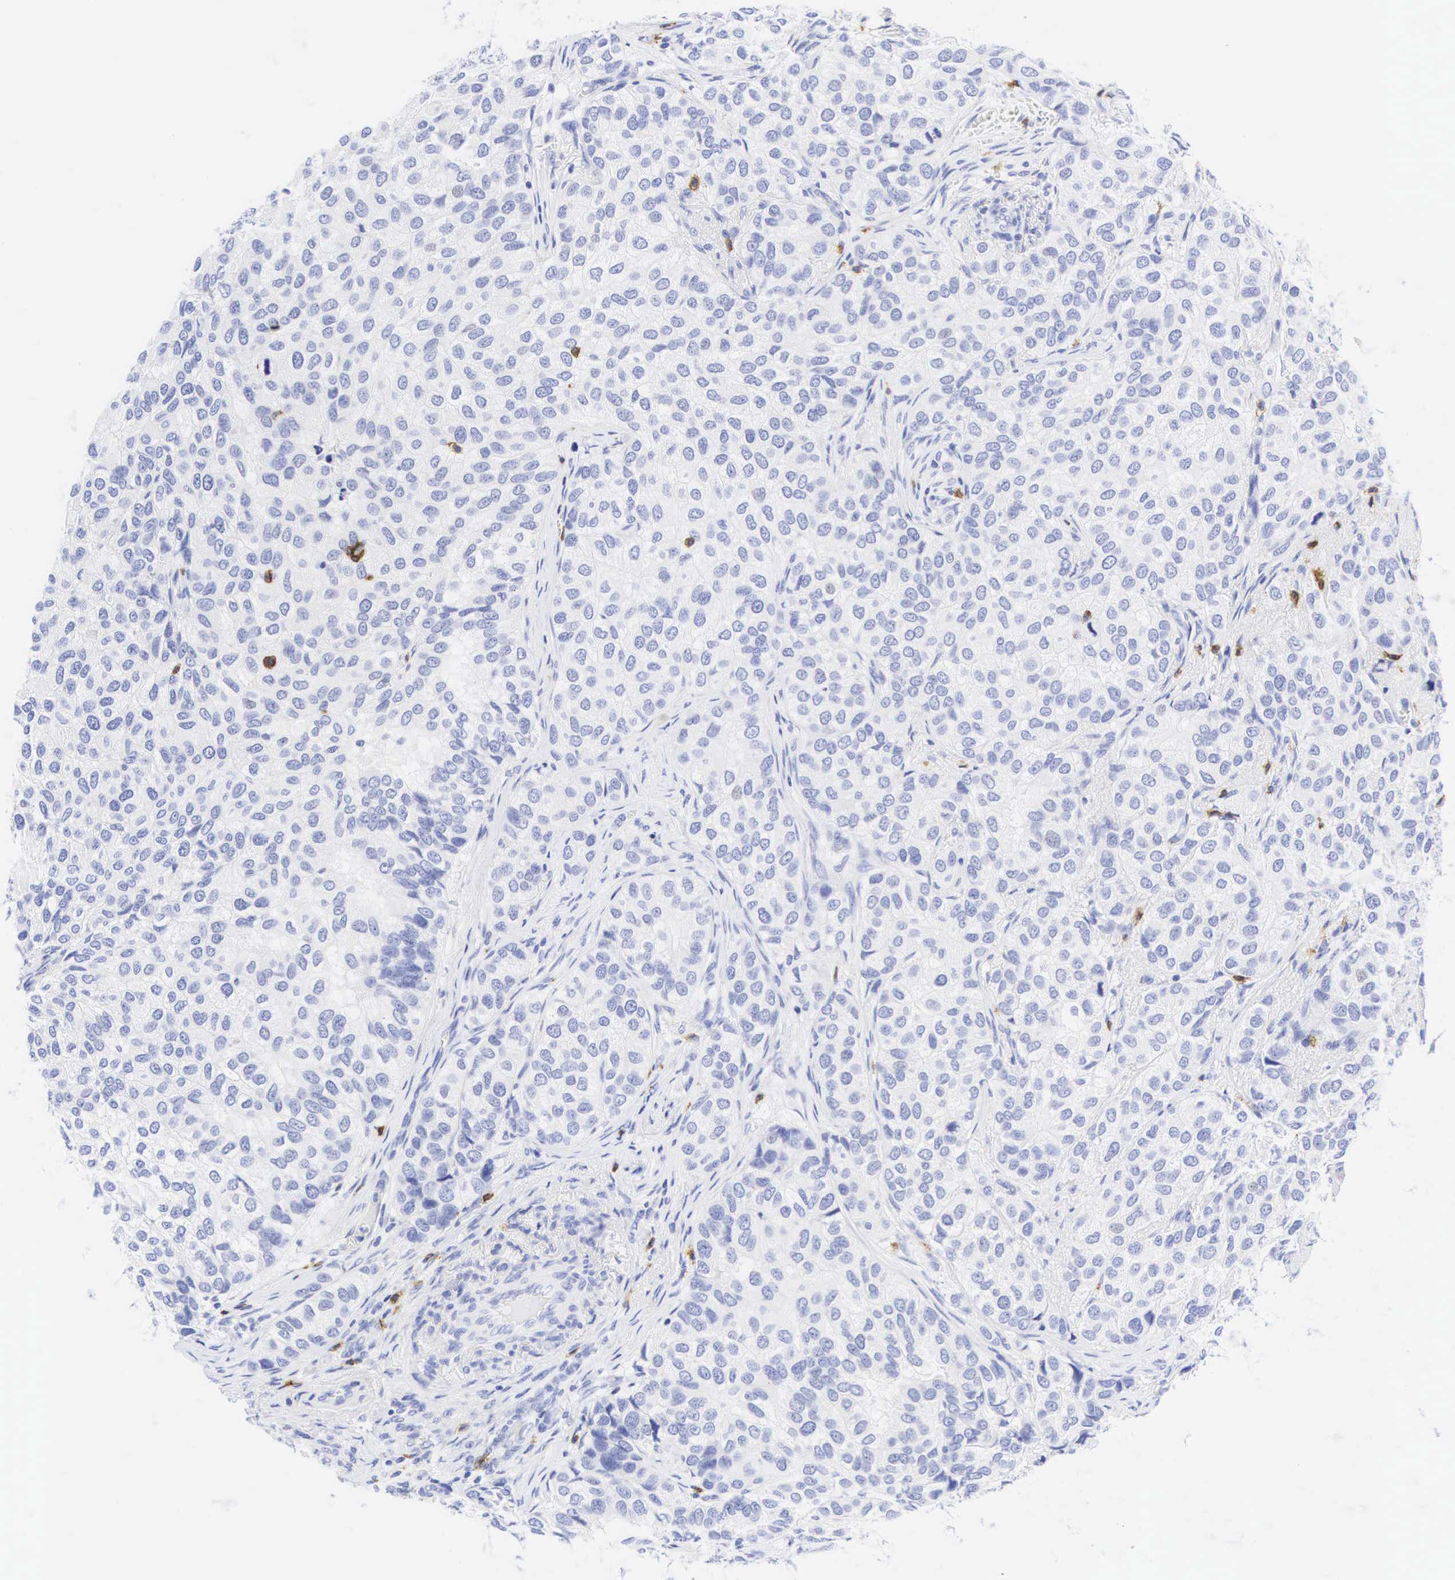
{"staining": {"intensity": "negative", "quantity": "none", "location": "none"}, "tissue": "breast cancer", "cell_type": "Tumor cells", "image_type": "cancer", "snomed": [{"axis": "morphology", "description": "Duct carcinoma"}, {"axis": "topography", "description": "Breast"}], "caption": "Histopathology image shows no protein staining in tumor cells of infiltrating ductal carcinoma (breast) tissue. (DAB (3,3'-diaminobenzidine) immunohistochemistry (IHC), high magnification).", "gene": "CD8A", "patient": {"sex": "female", "age": 68}}